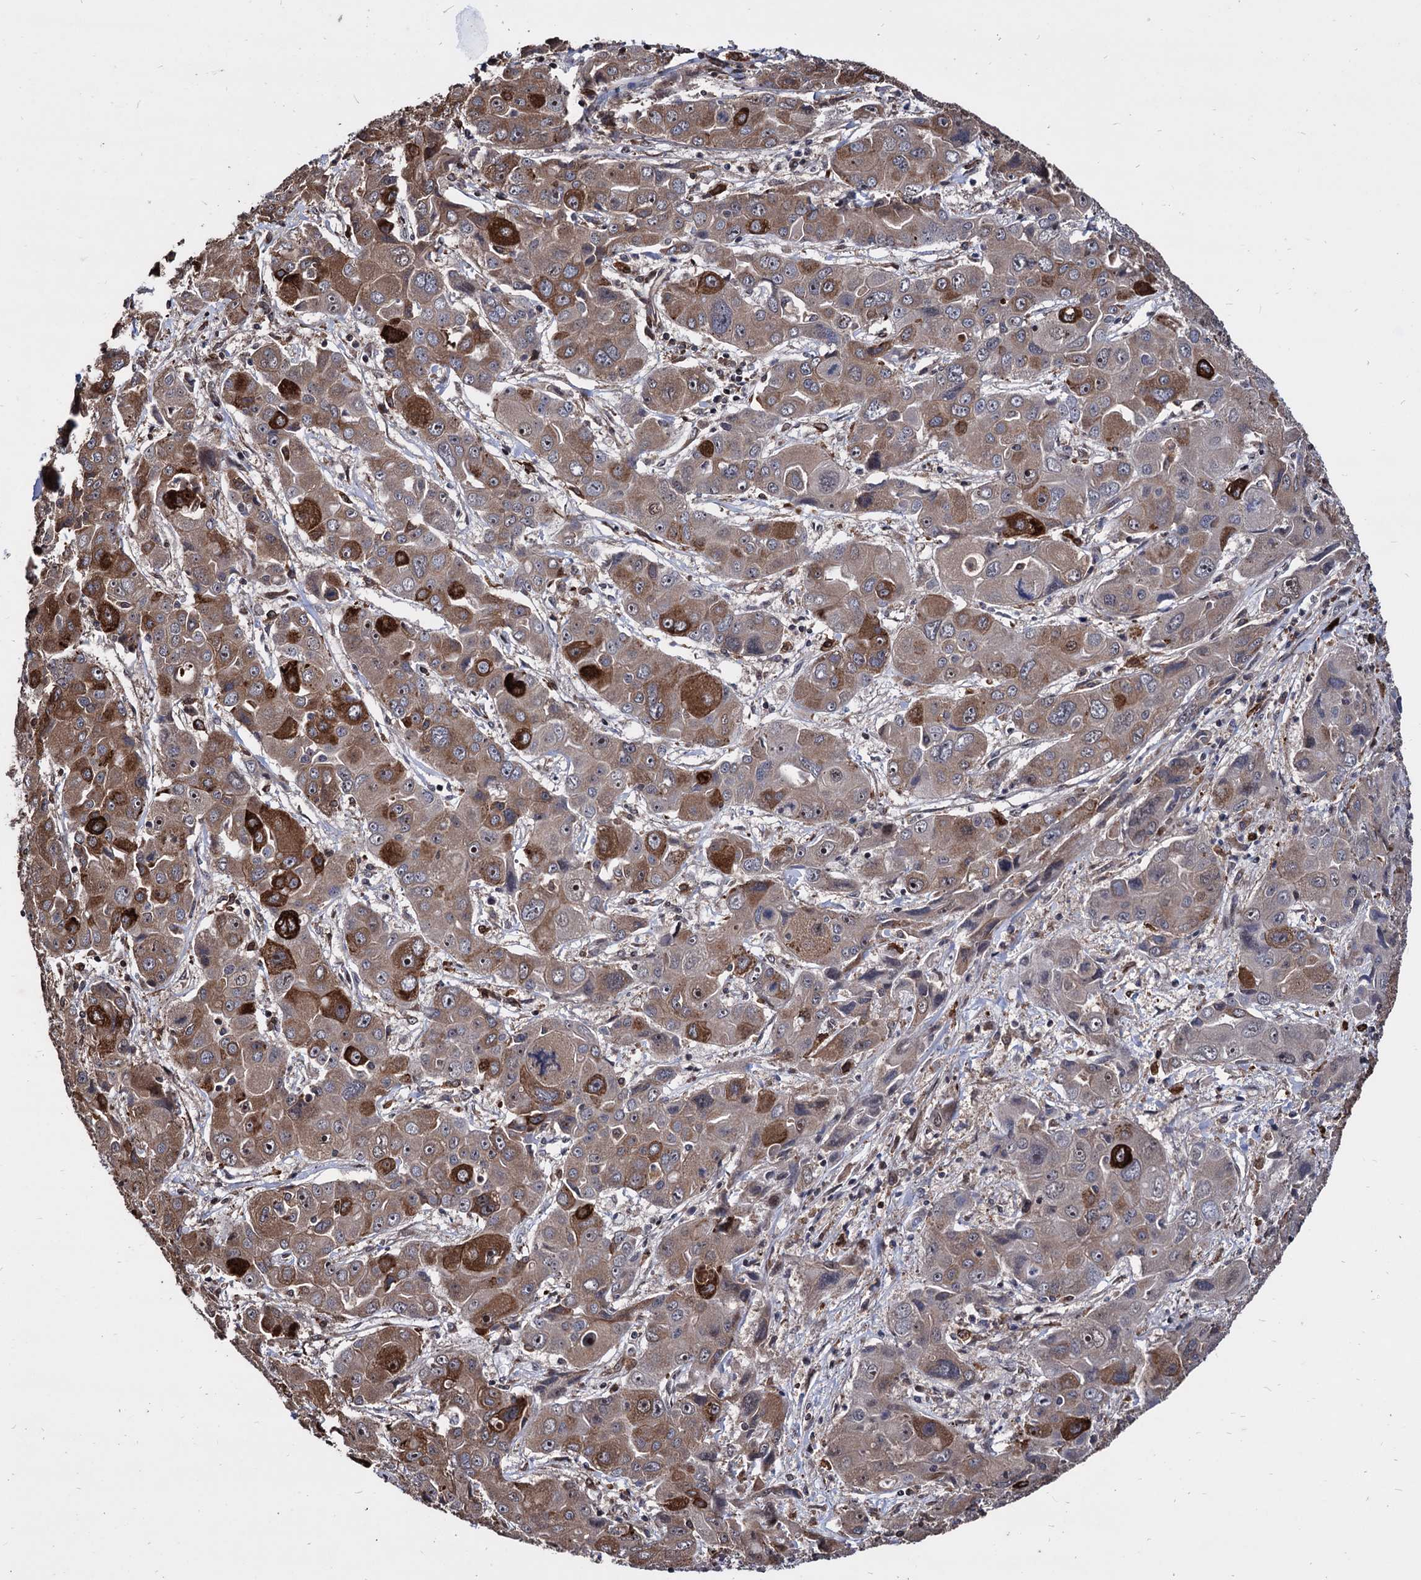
{"staining": {"intensity": "strong", "quantity": "25%-75%", "location": "cytoplasmic/membranous"}, "tissue": "liver cancer", "cell_type": "Tumor cells", "image_type": "cancer", "snomed": [{"axis": "morphology", "description": "Cholangiocarcinoma"}, {"axis": "topography", "description": "Liver"}], "caption": "A high amount of strong cytoplasmic/membranous staining is appreciated in approximately 25%-75% of tumor cells in liver cholangiocarcinoma tissue.", "gene": "ANKRD12", "patient": {"sex": "male", "age": 67}}